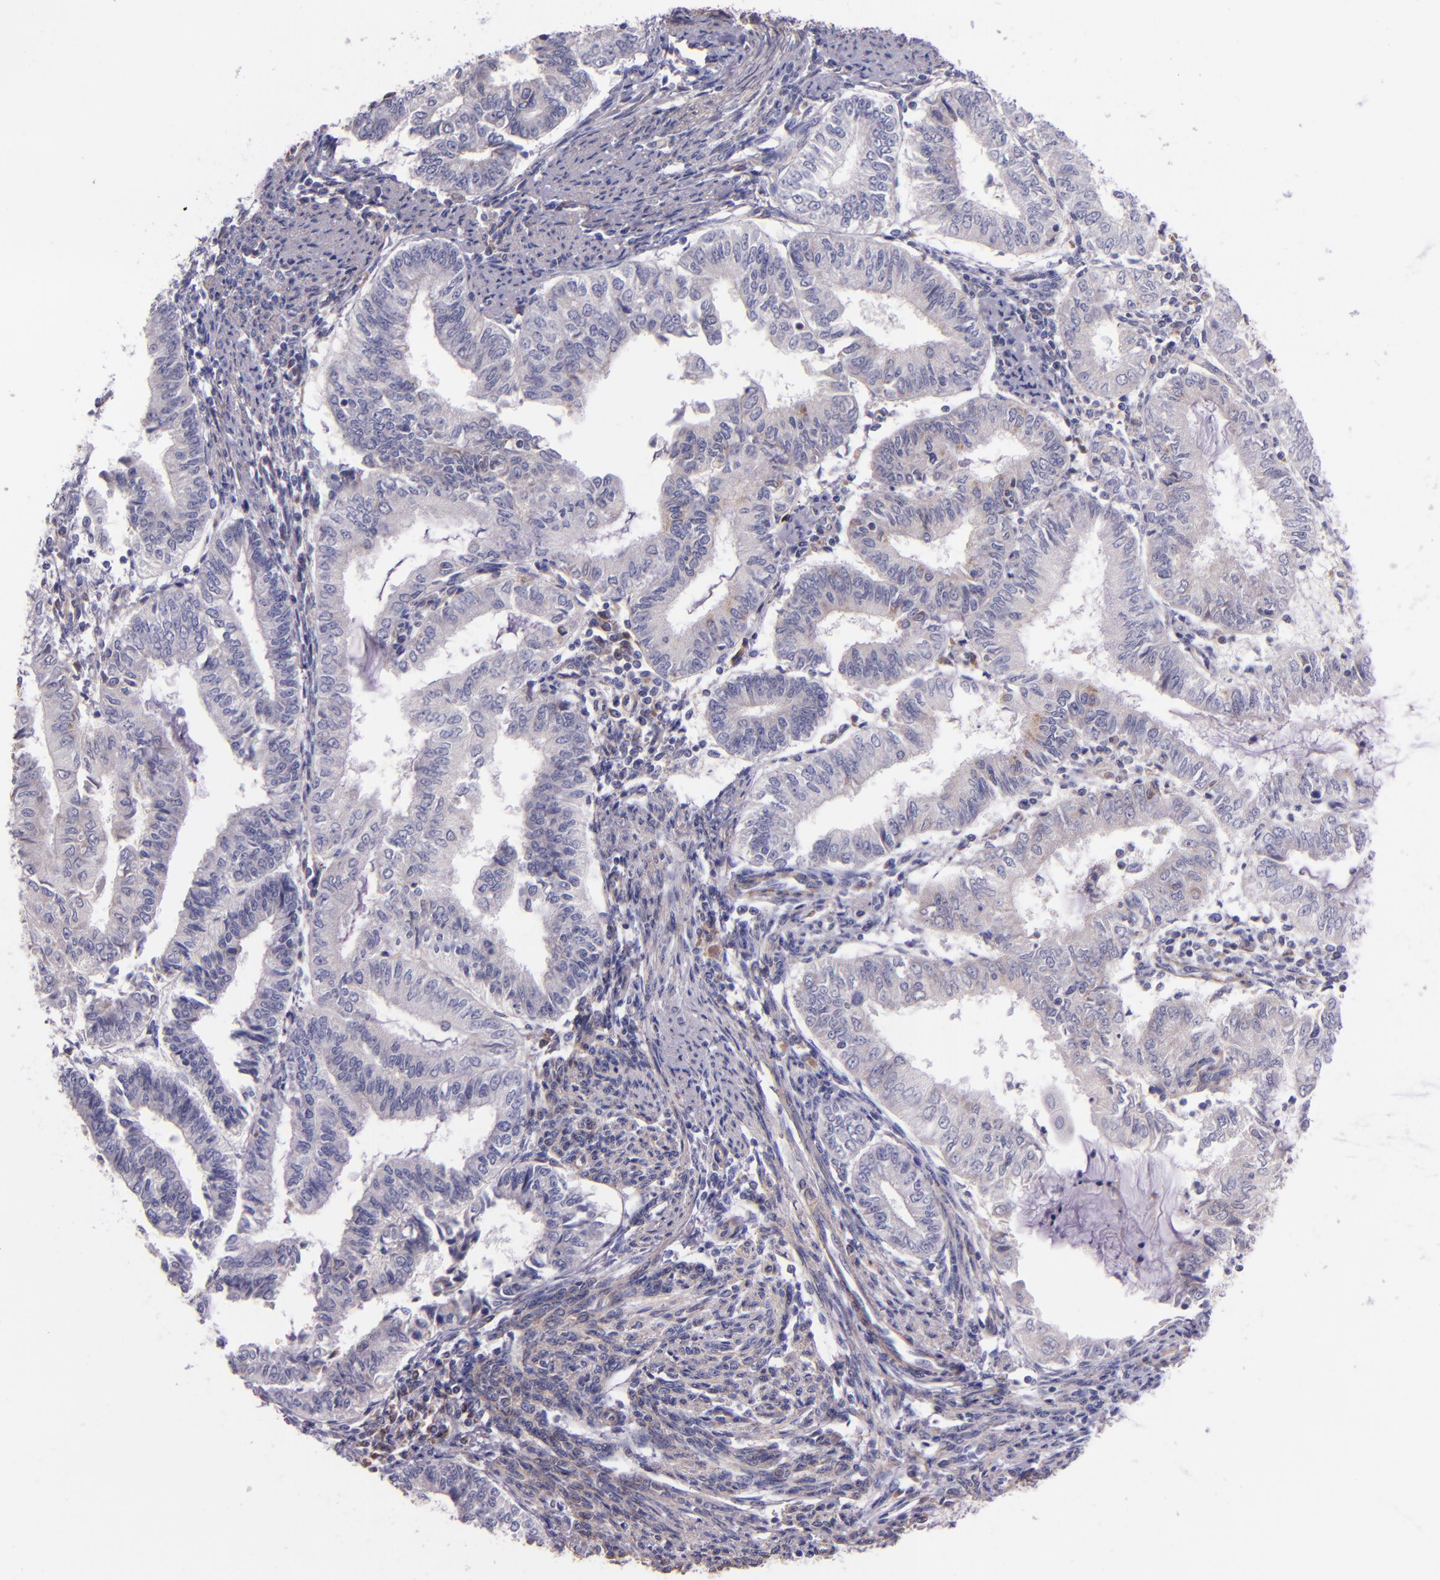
{"staining": {"intensity": "negative", "quantity": "none", "location": "none"}, "tissue": "endometrial cancer", "cell_type": "Tumor cells", "image_type": "cancer", "snomed": [{"axis": "morphology", "description": "Adenocarcinoma, NOS"}, {"axis": "topography", "description": "Endometrium"}], "caption": "Immunohistochemistry photomicrograph of neoplastic tissue: endometrial cancer (adenocarcinoma) stained with DAB exhibits no significant protein expression in tumor cells. The staining is performed using DAB (3,3'-diaminobenzidine) brown chromogen with nuclei counter-stained in using hematoxylin.", "gene": "IDH3G", "patient": {"sex": "female", "age": 66}}